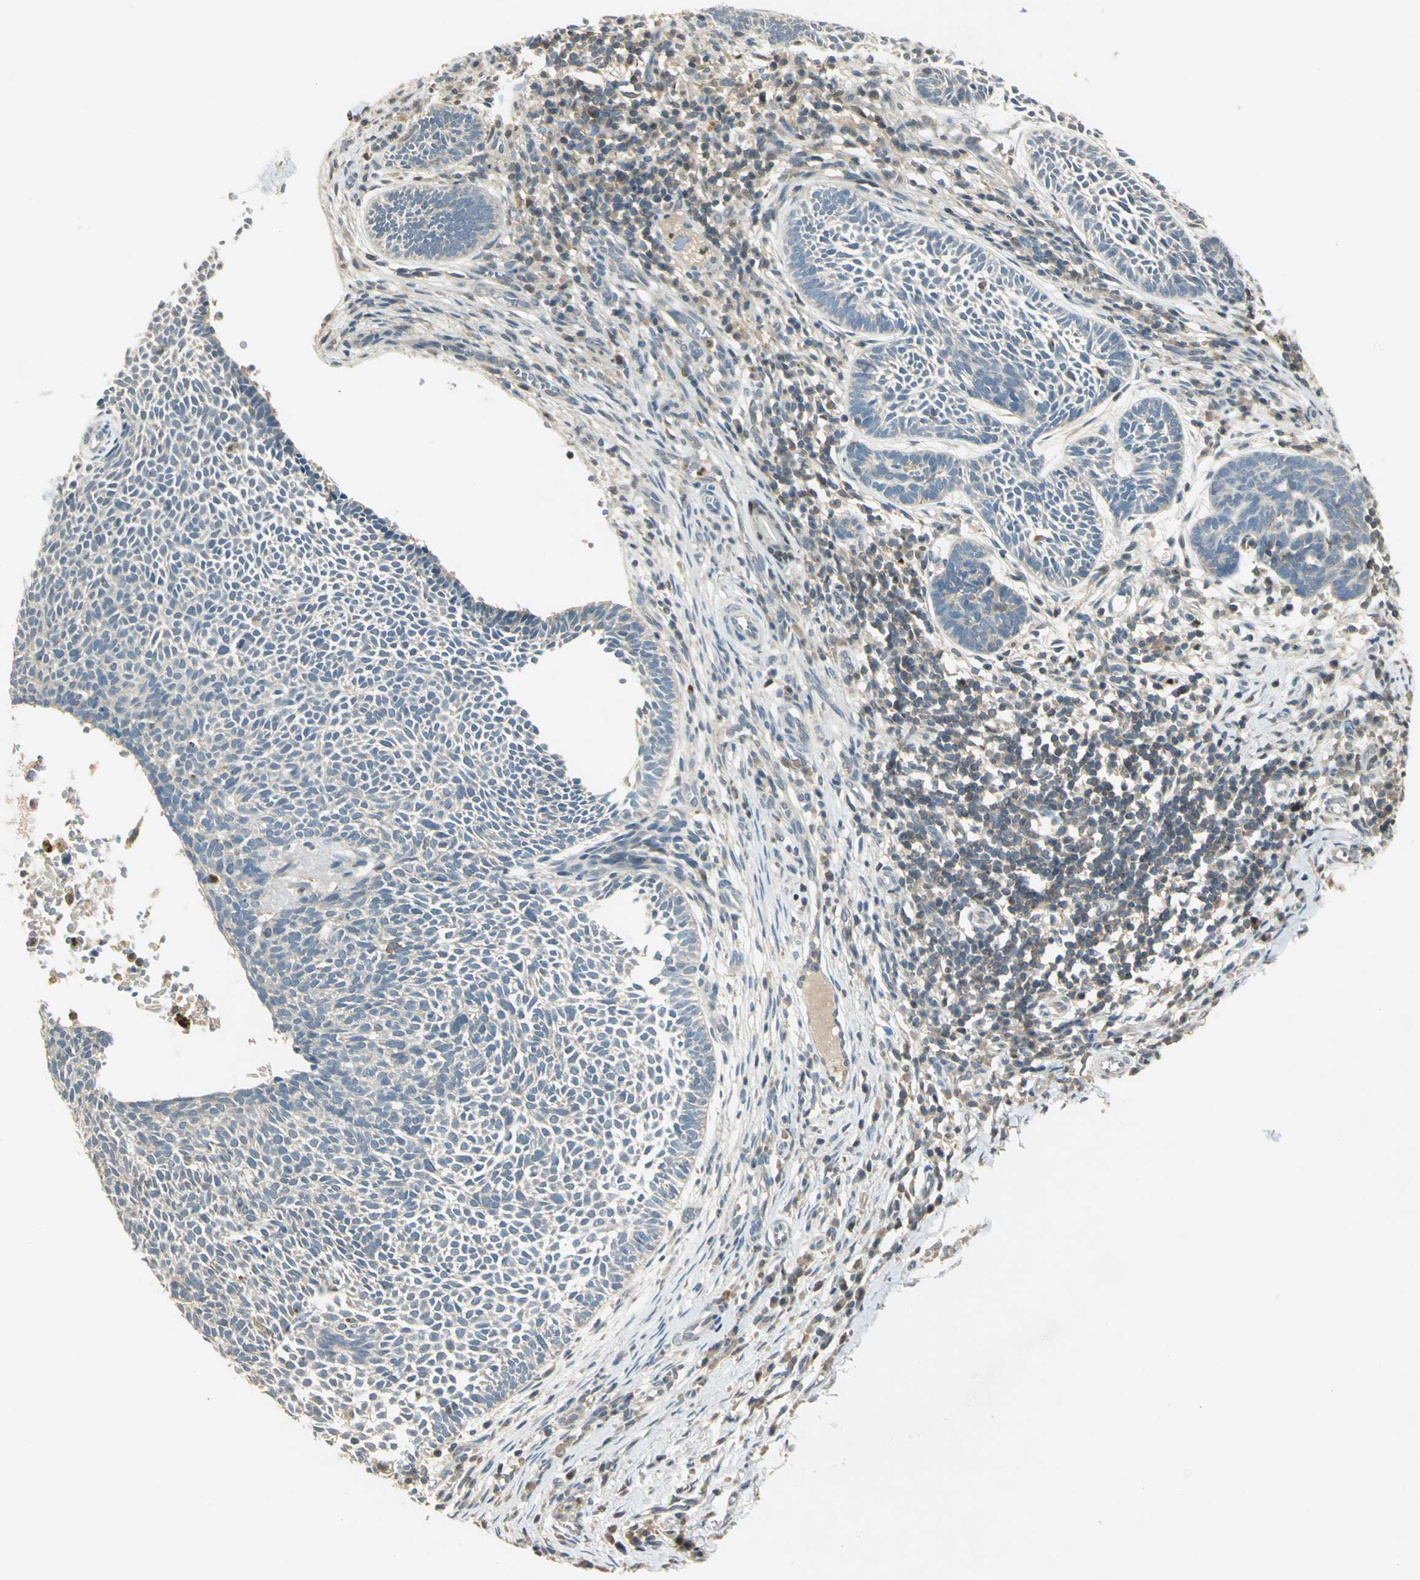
{"staining": {"intensity": "weak", "quantity": "<25%", "location": "nuclear"}, "tissue": "skin cancer", "cell_type": "Tumor cells", "image_type": "cancer", "snomed": [{"axis": "morphology", "description": "Normal tissue, NOS"}, {"axis": "morphology", "description": "Basal cell carcinoma"}, {"axis": "topography", "description": "Skin"}], "caption": "High magnification brightfield microscopy of skin cancer stained with DAB (3,3'-diaminobenzidine) (brown) and counterstained with hematoxylin (blue): tumor cells show no significant positivity.", "gene": "BIRC2", "patient": {"sex": "male", "age": 87}}